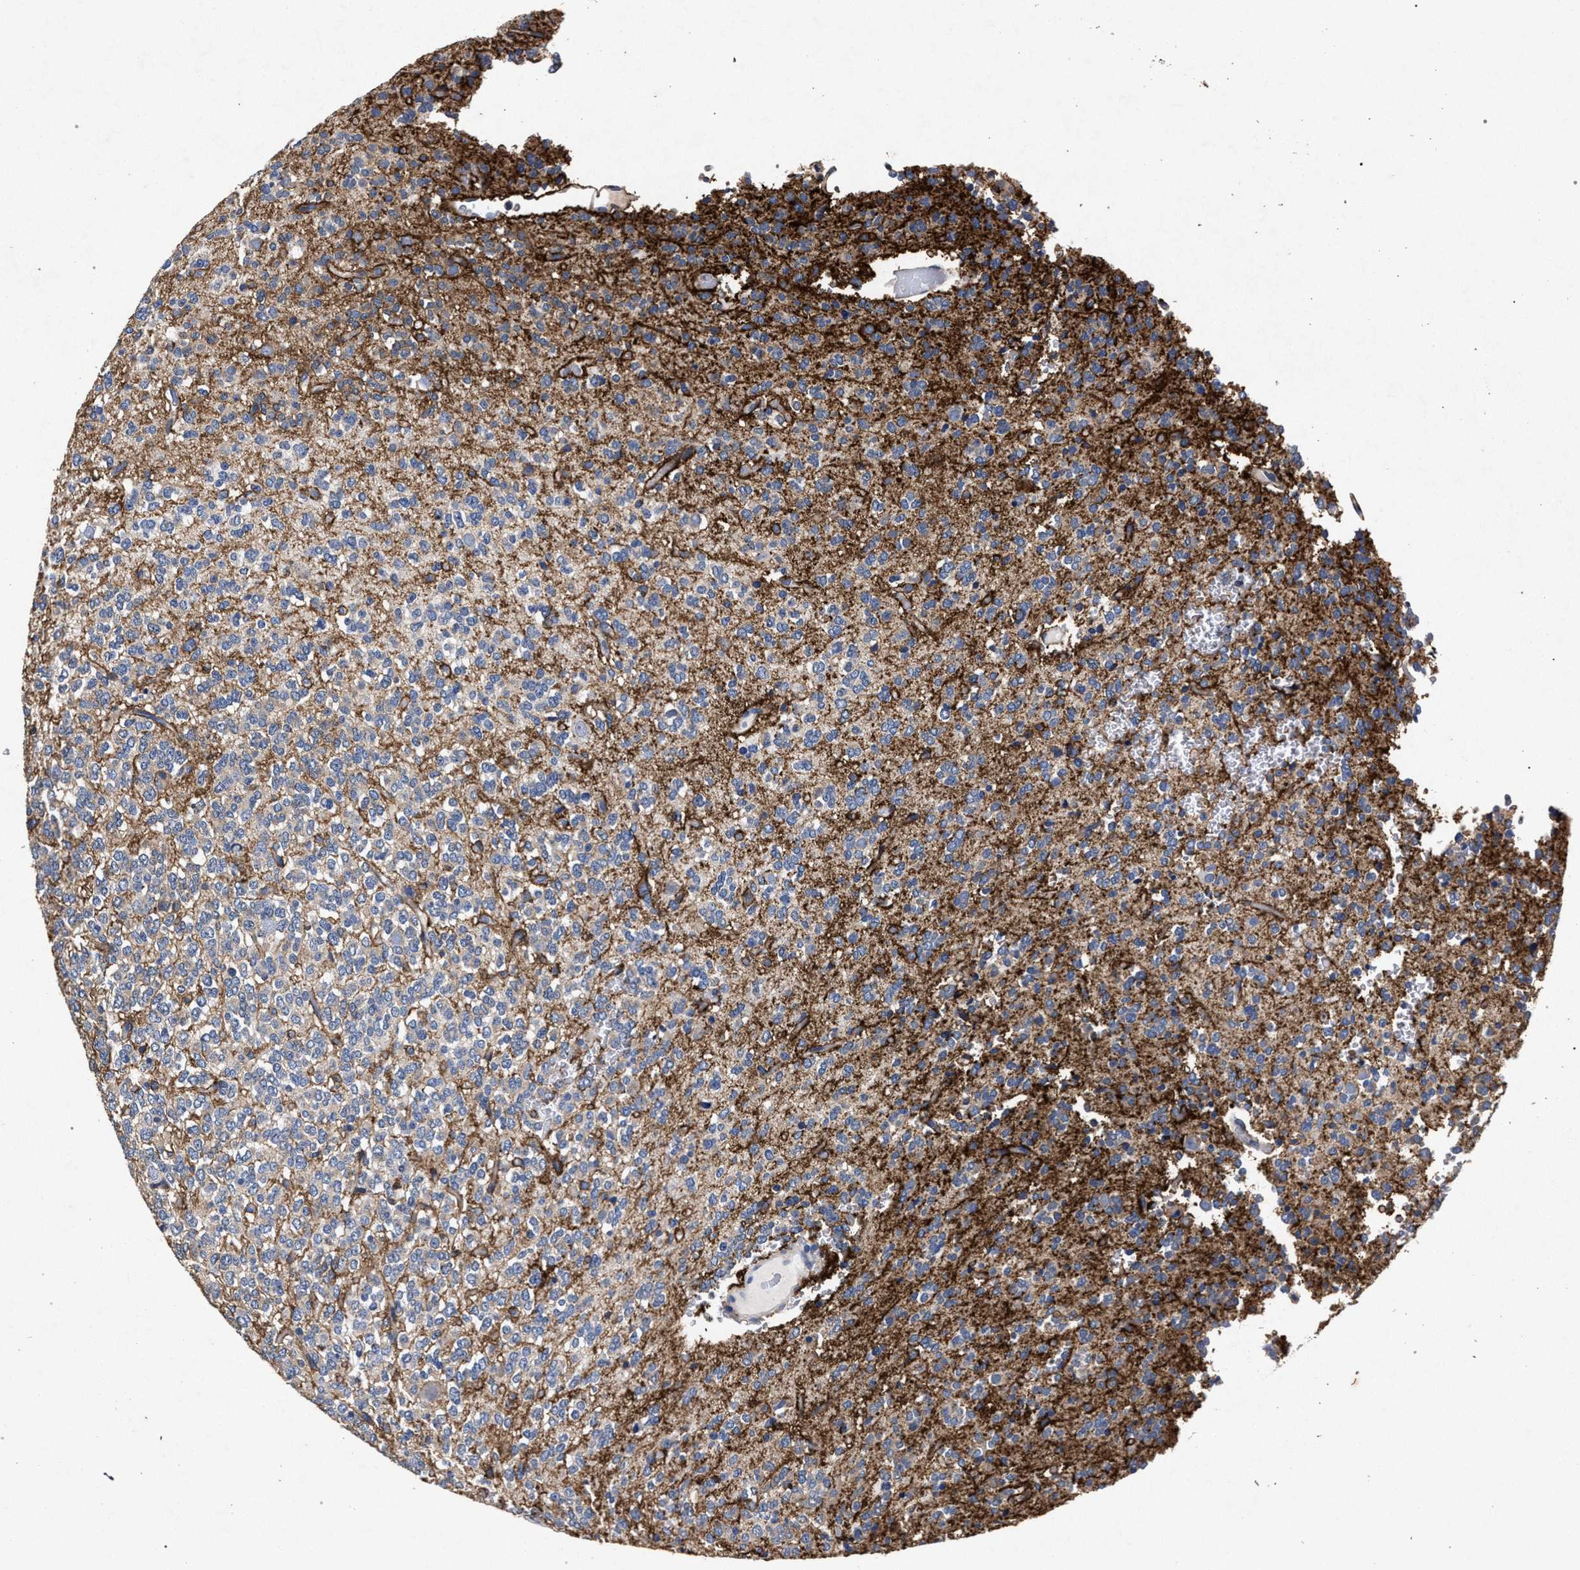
{"staining": {"intensity": "weak", "quantity": "<25%", "location": "cytoplasmic/membranous"}, "tissue": "glioma", "cell_type": "Tumor cells", "image_type": "cancer", "snomed": [{"axis": "morphology", "description": "Glioma, malignant, Low grade"}, {"axis": "topography", "description": "Brain"}], "caption": "Protein analysis of glioma demonstrates no significant positivity in tumor cells. The staining is performed using DAB brown chromogen with nuclei counter-stained in using hematoxylin.", "gene": "ATP1A2", "patient": {"sex": "male", "age": 38}}